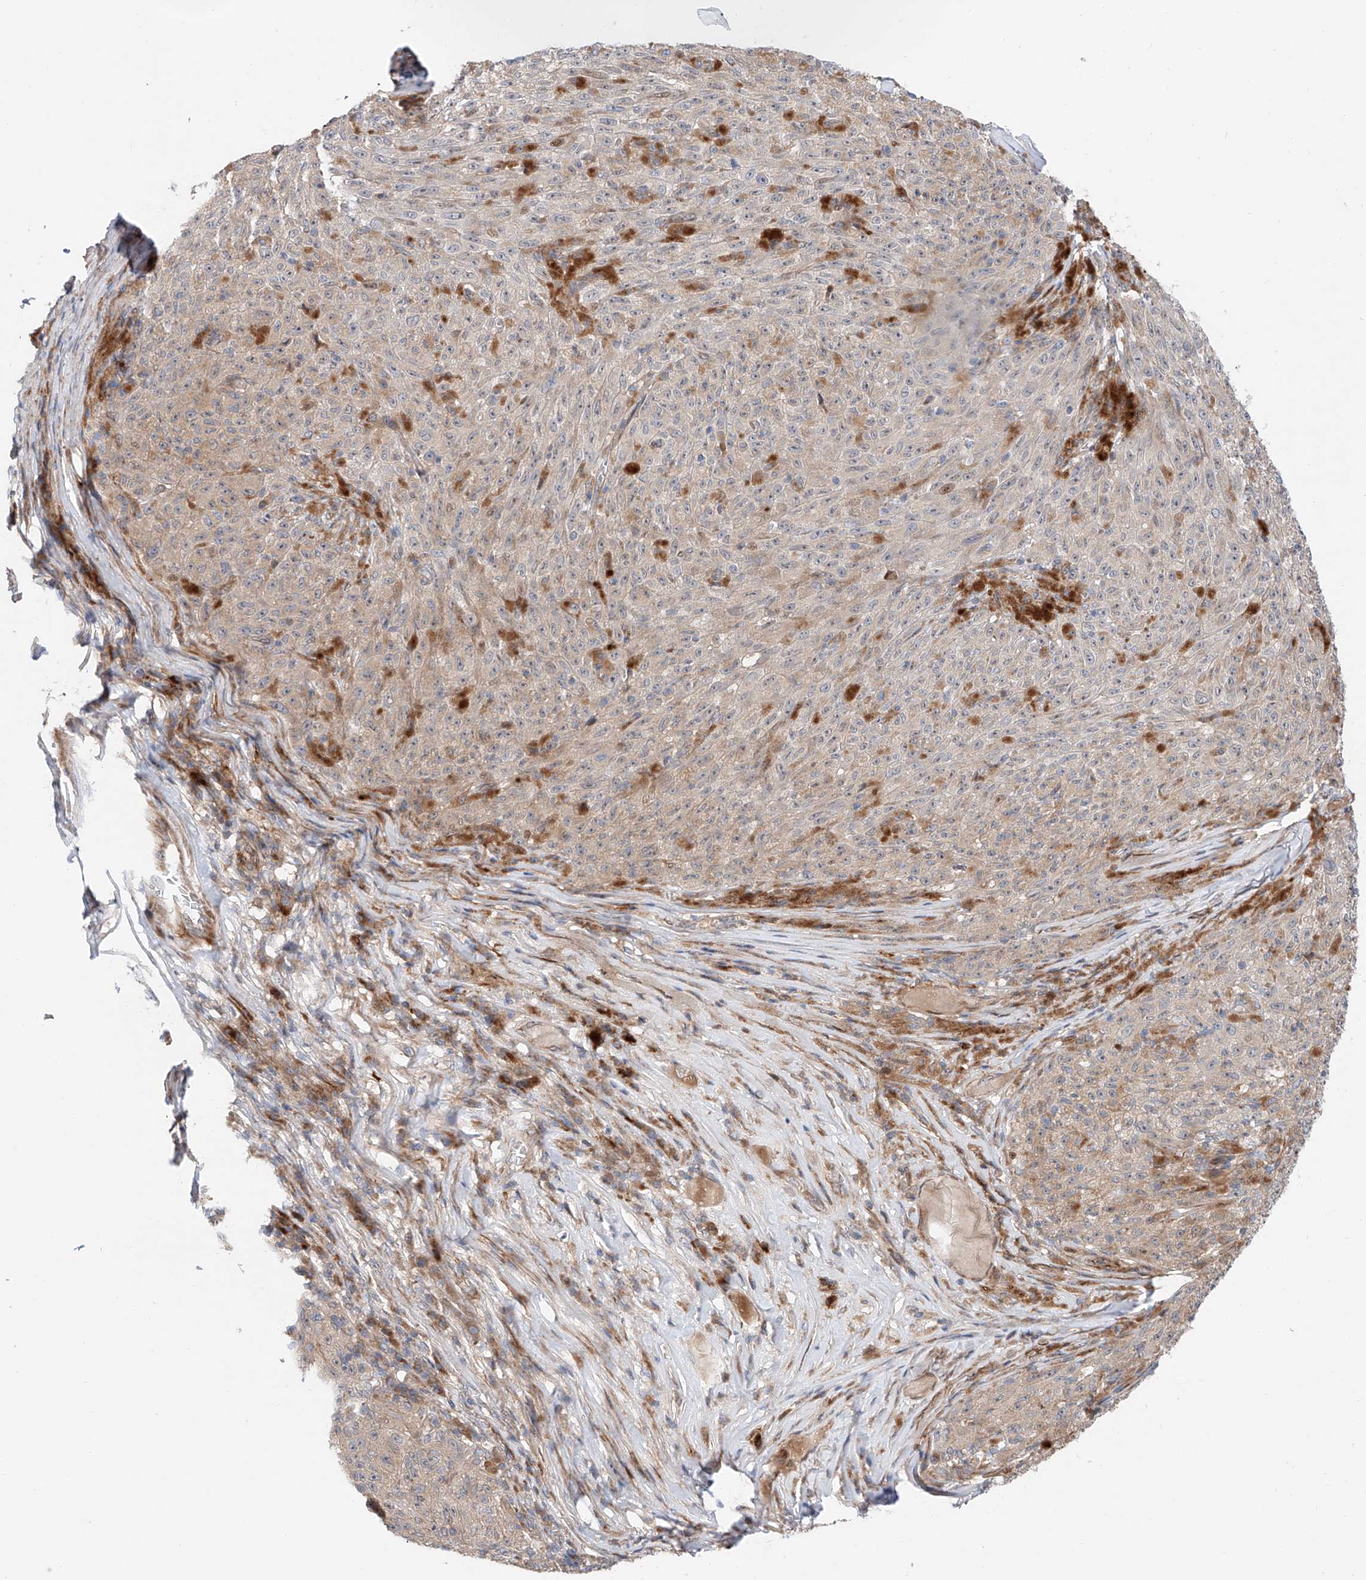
{"staining": {"intensity": "weak", "quantity": "25%-75%", "location": "cytoplasmic/membranous"}, "tissue": "melanoma", "cell_type": "Tumor cells", "image_type": "cancer", "snomed": [{"axis": "morphology", "description": "Malignant melanoma, NOS"}, {"axis": "topography", "description": "Skin"}], "caption": "A high-resolution micrograph shows immunohistochemistry staining of melanoma, which displays weak cytoplasmic/membranous positivity in about 25%-75% of tumor cells. The staining is performed using DAB brown chromogen to label protein expression. The nuclei are counter-stained blue using hematoxylin.", "gene": "USF3", "patient": {"sex": "female", "age": 82}}